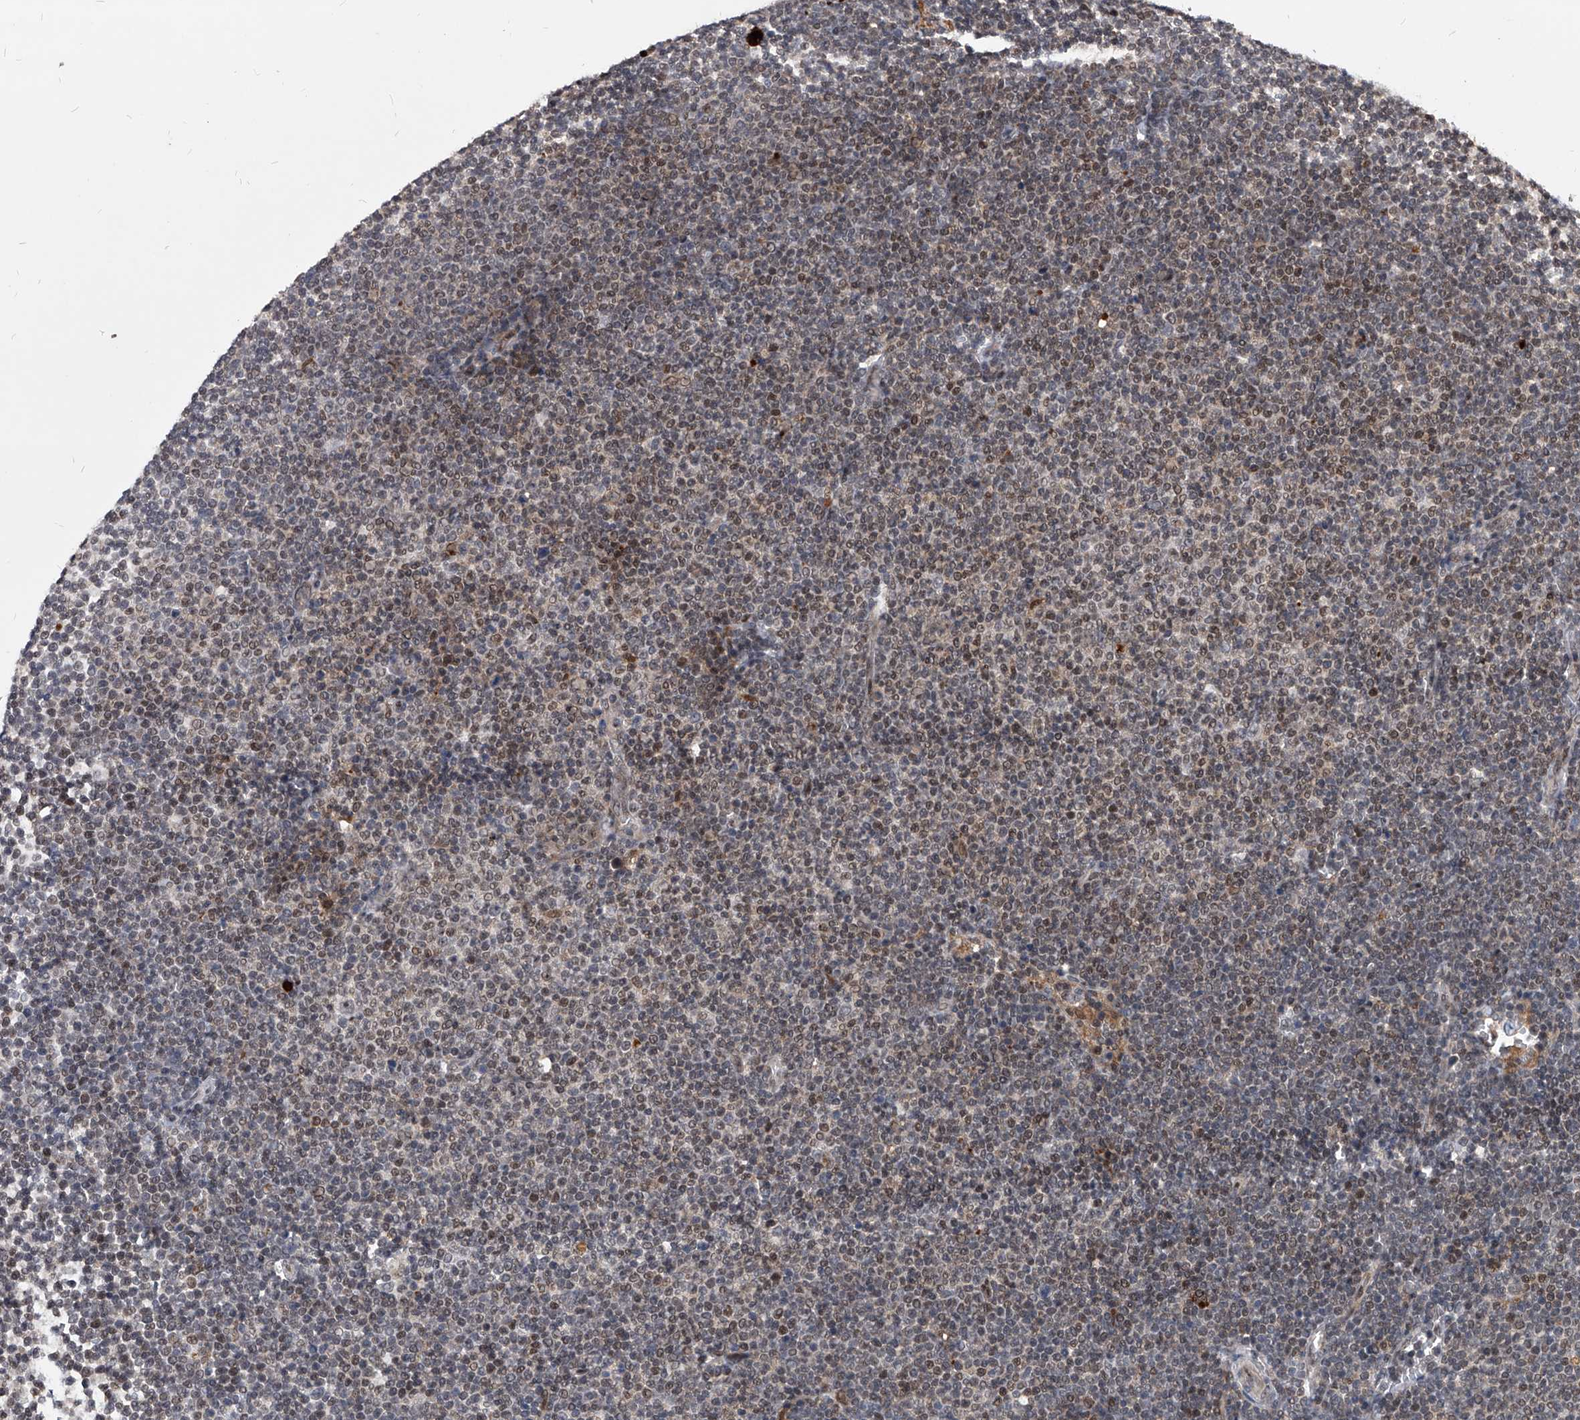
{"staining": {"intensity": "moderate", "quantity": "25%-75%", "location": "nuclear"}, "tissue": "lymphoma", "cell_type": "Tumor cells", "image_type": "cancer", "snomed": [{"axis": "morphology", "description": "Malignant lymphoma, non-Hodgkin's type, Low grade"}, {"axis": "topography", "description": "Lymph node"}], "caption": "A medium amount of moderate nuclear positivity is appreciated in about 25%-75% of tumor cells in malignant lymphoma, non-Hodgkin's type (low-grade) tissue. (Brightfield microscopy of DAB IHC at high magnification).", "gene": "CMTR1", "patient": {"sex": "female", "age": 53}}